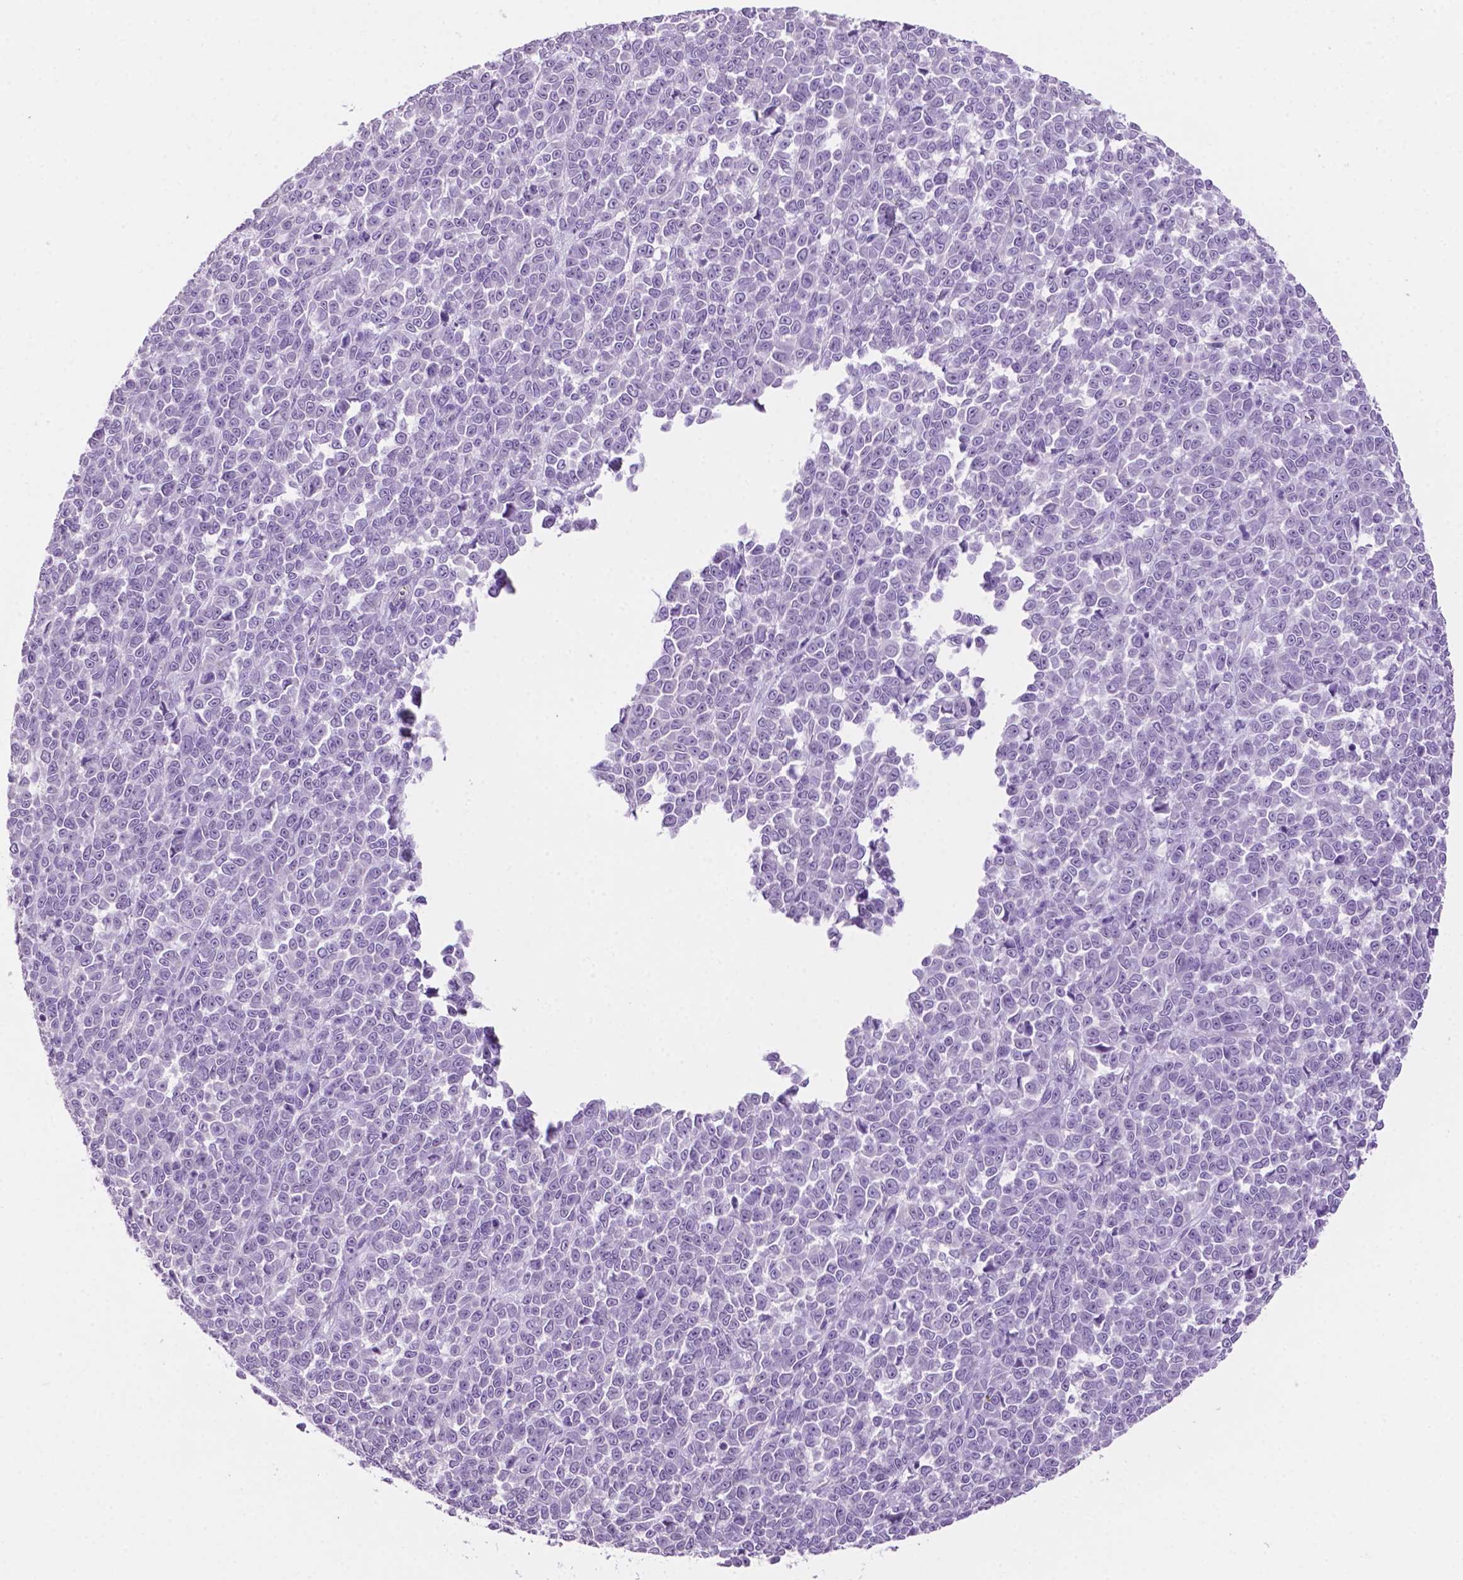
{"staining": {"intensity": "negative", "quantity": "none", "location": "none"}, "tissue": "melanoma", "cell_type": "Tumor cells", "image_type": "cancer", "snomed": [{"axis": "morphology", "description": "Malignant melanoma, NOS"}, {"axis": "topography", "description": "Skin"}], "caption": "Tumor cells are negative for protein expression in human melanoma.", "gene": "PHGR1", "patient": {"sex": "female", "age": 95}}